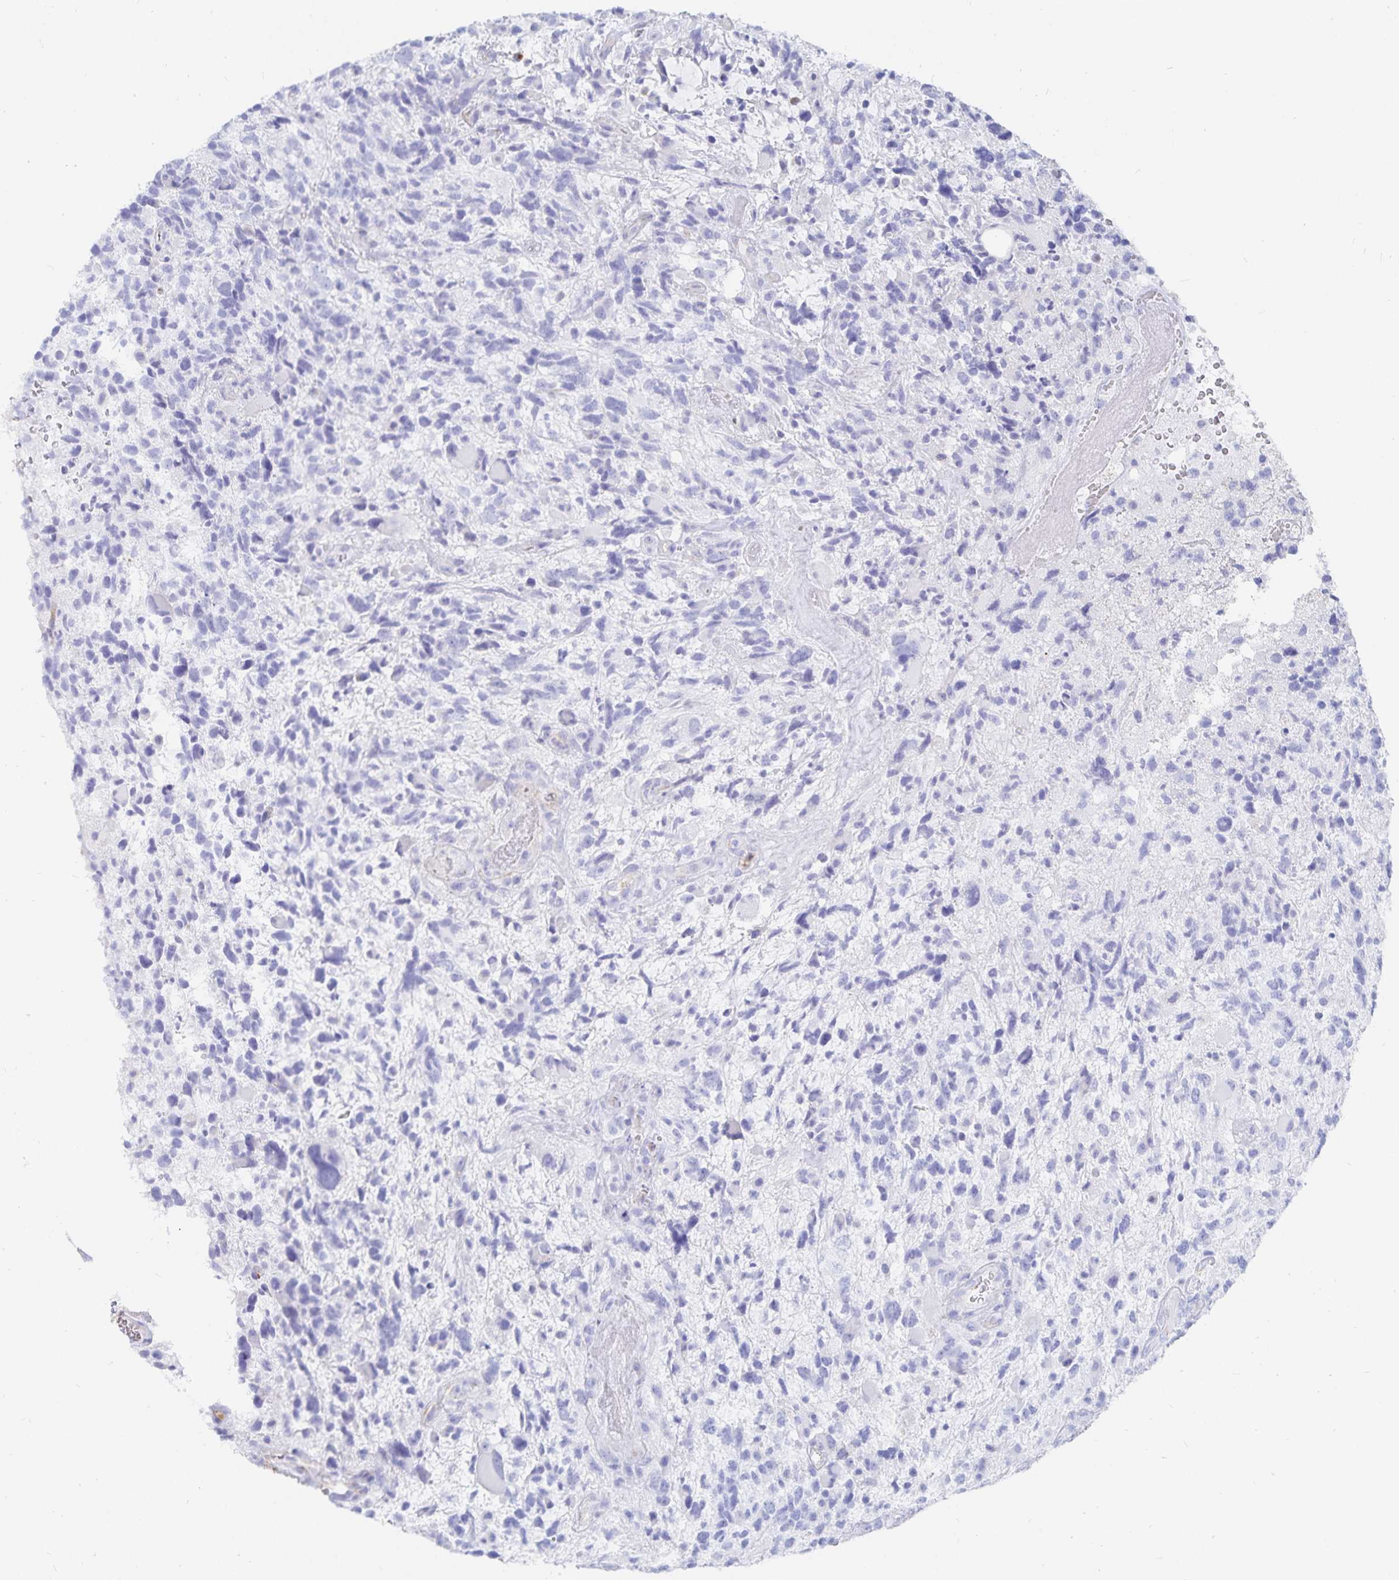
{"staining": {"intensity": "negative", "quantity": "none", "location": "none"}, "tissue": "glioma", "cell_type": "Tumor cells", "image_type": "cancer", "snomed": [{"axis": "morphology", "description": "Glioma, malignant, High grade"}, {"axis": "topography", "description": "Brain"}], "caption": "Immunohistochemistry (IHC) image of neoplastic tissue: malignant glioma (high-grade) stained with DAB demonstrates no significant protein expression in tumor cells.", "gene": "INSL5", "patient": {"sex": "female", "age": 71}}